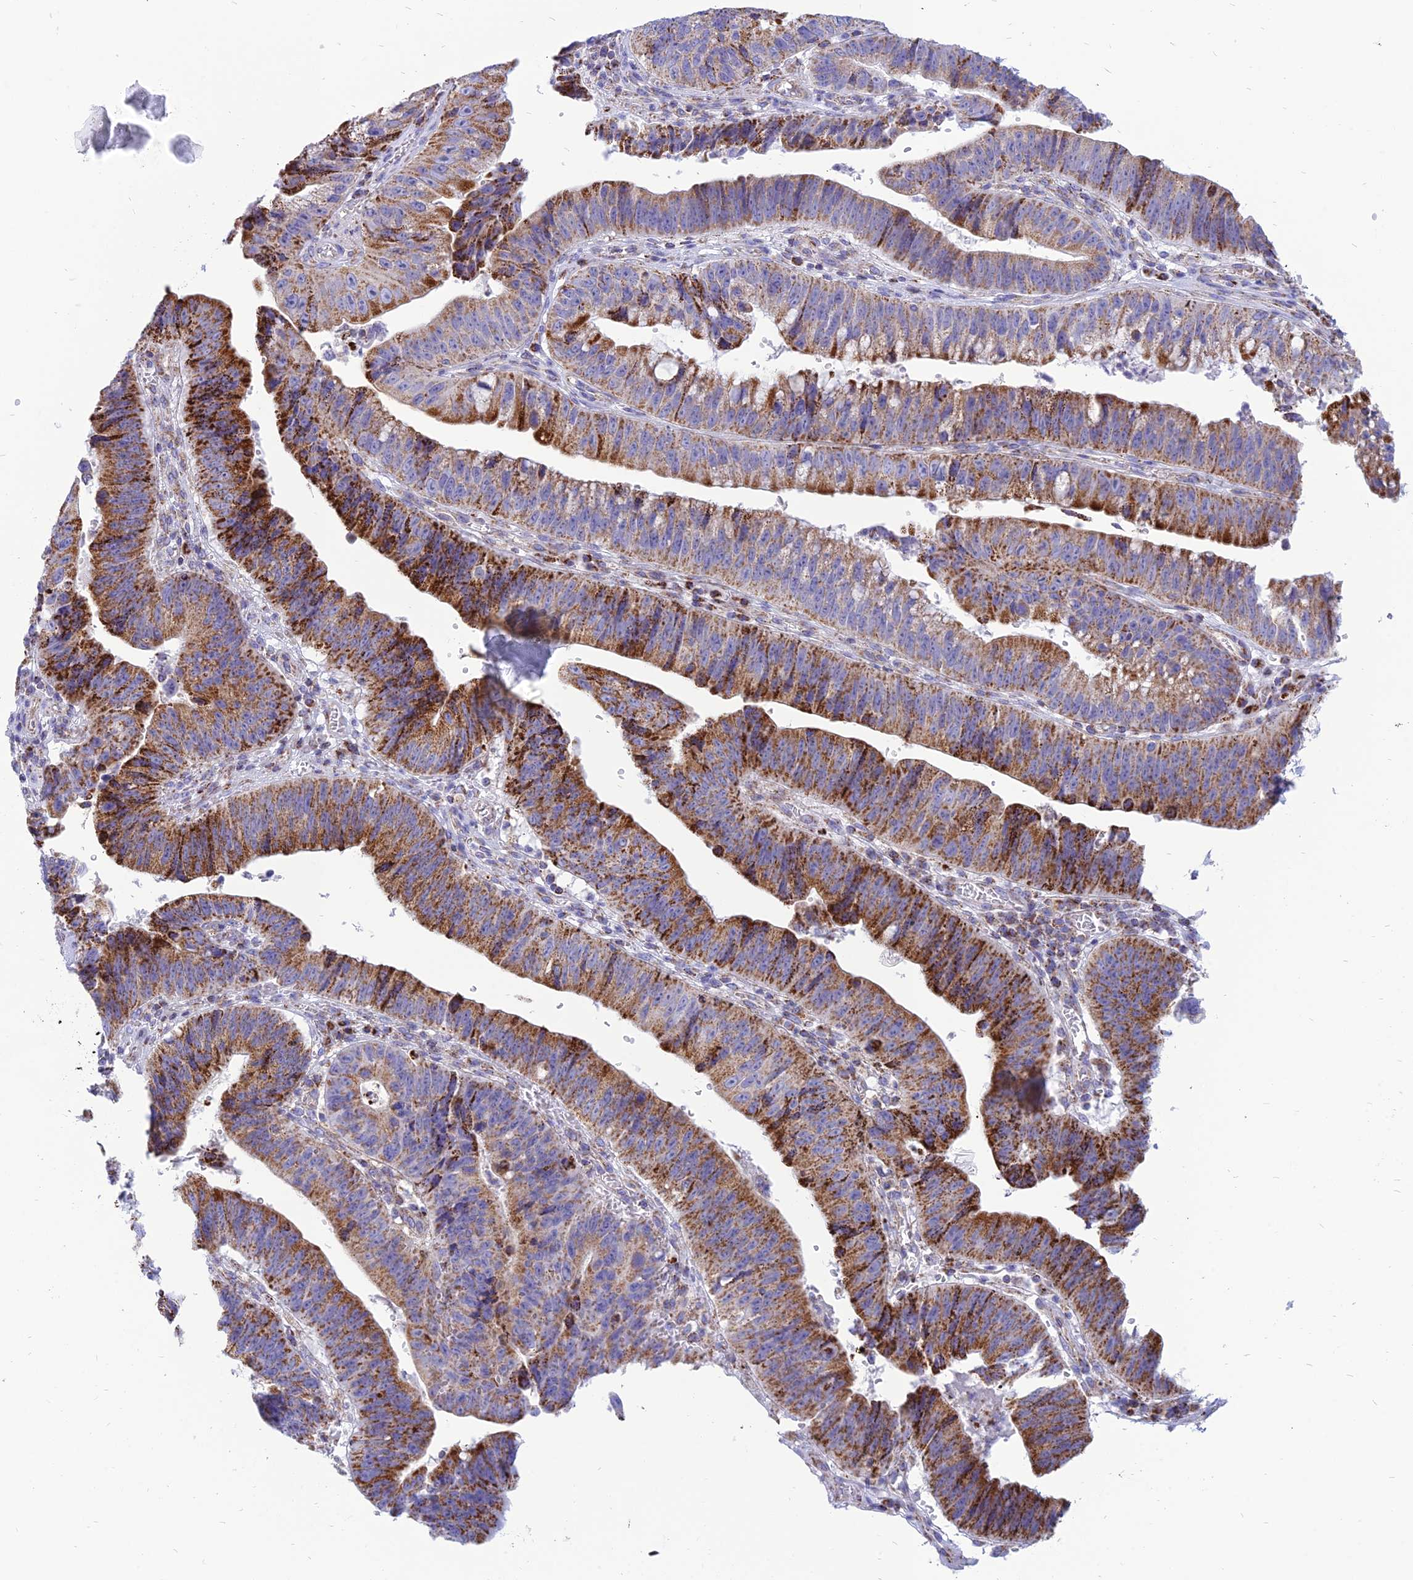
{"staining": {"intensity": "strong", "quantity": ">75%", "location": "cytoplasmic/membranous"}, "tissue": "stomach cancer", "cell_type": "Tumor cells", "image_type": "cancer", "snomed": [{"axis": "morphology", "description": "Adenocarcinoma, NOS"}, {"axis": "topography", "description": "Stomach"}], "caption": "Stomach cancer was stained to show a protein in brown. There is high levels of strong cytoplasmic/membranous positivity in approximately >75% of tumor cells. (IHC, brightfield microscopy, high magnification).", "gene": "PACC1", "patient": {"sex": "male", "age": 59}}